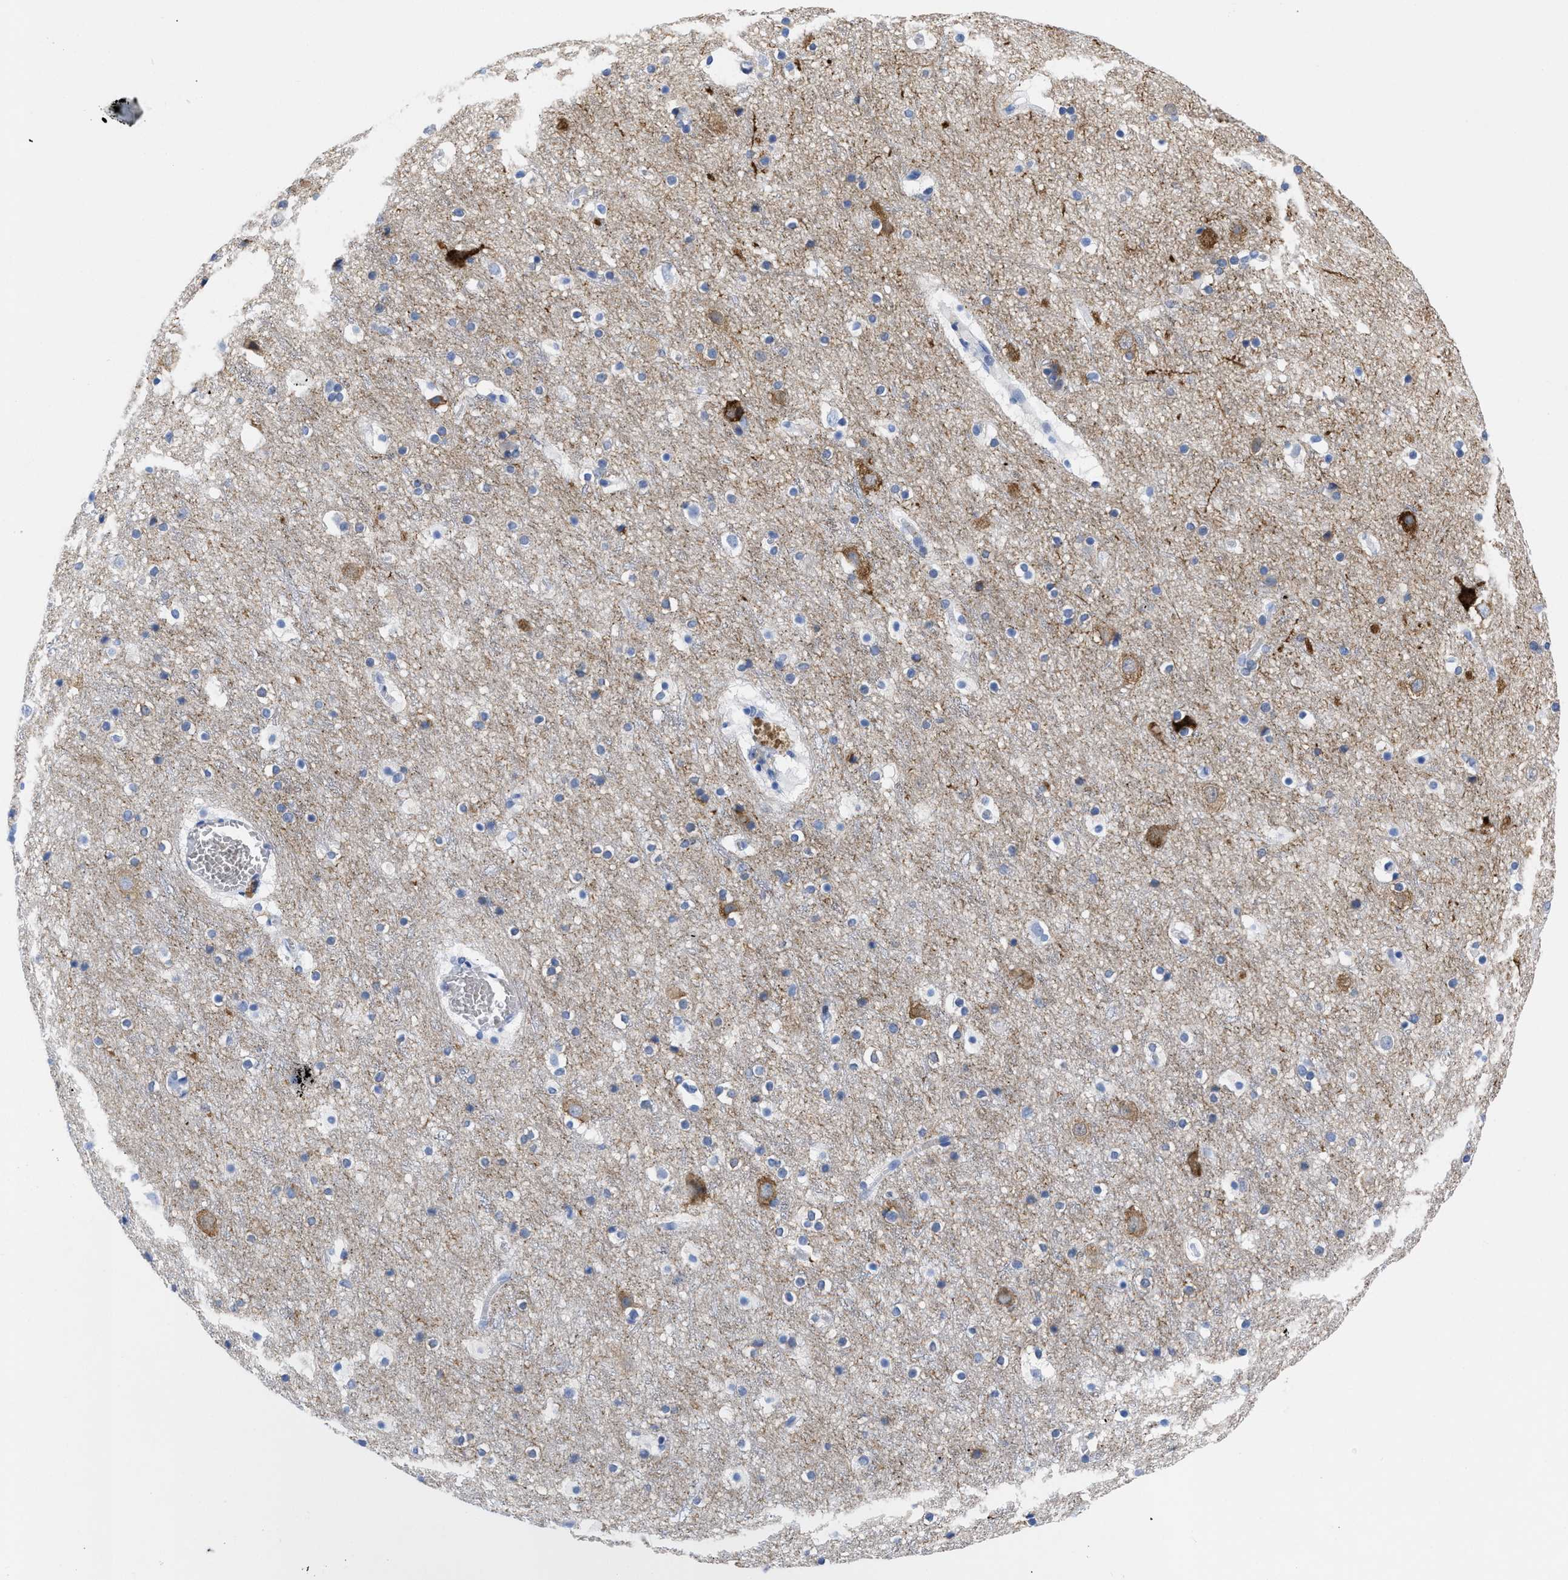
{"staining": {"intensity": "negative", "quantity": "none", "location": "none"}, "tissue": "cerebral cortex", "cell_type": "Endothelial cells", "image_type": "normal", "snomed": [{"axis": "morphology", "description": "Normal tissue, NOS"}, {"axis": "topography", "description": "Cerebral cortex"}], "caption": "The immunohistochemistry (IHC) image has no significant expression in endothelial cells of cerebral cortex. Nuclei are stained in blue.", "gene": "DUSP26", "patient": {"sex": "male", "age": 45}}